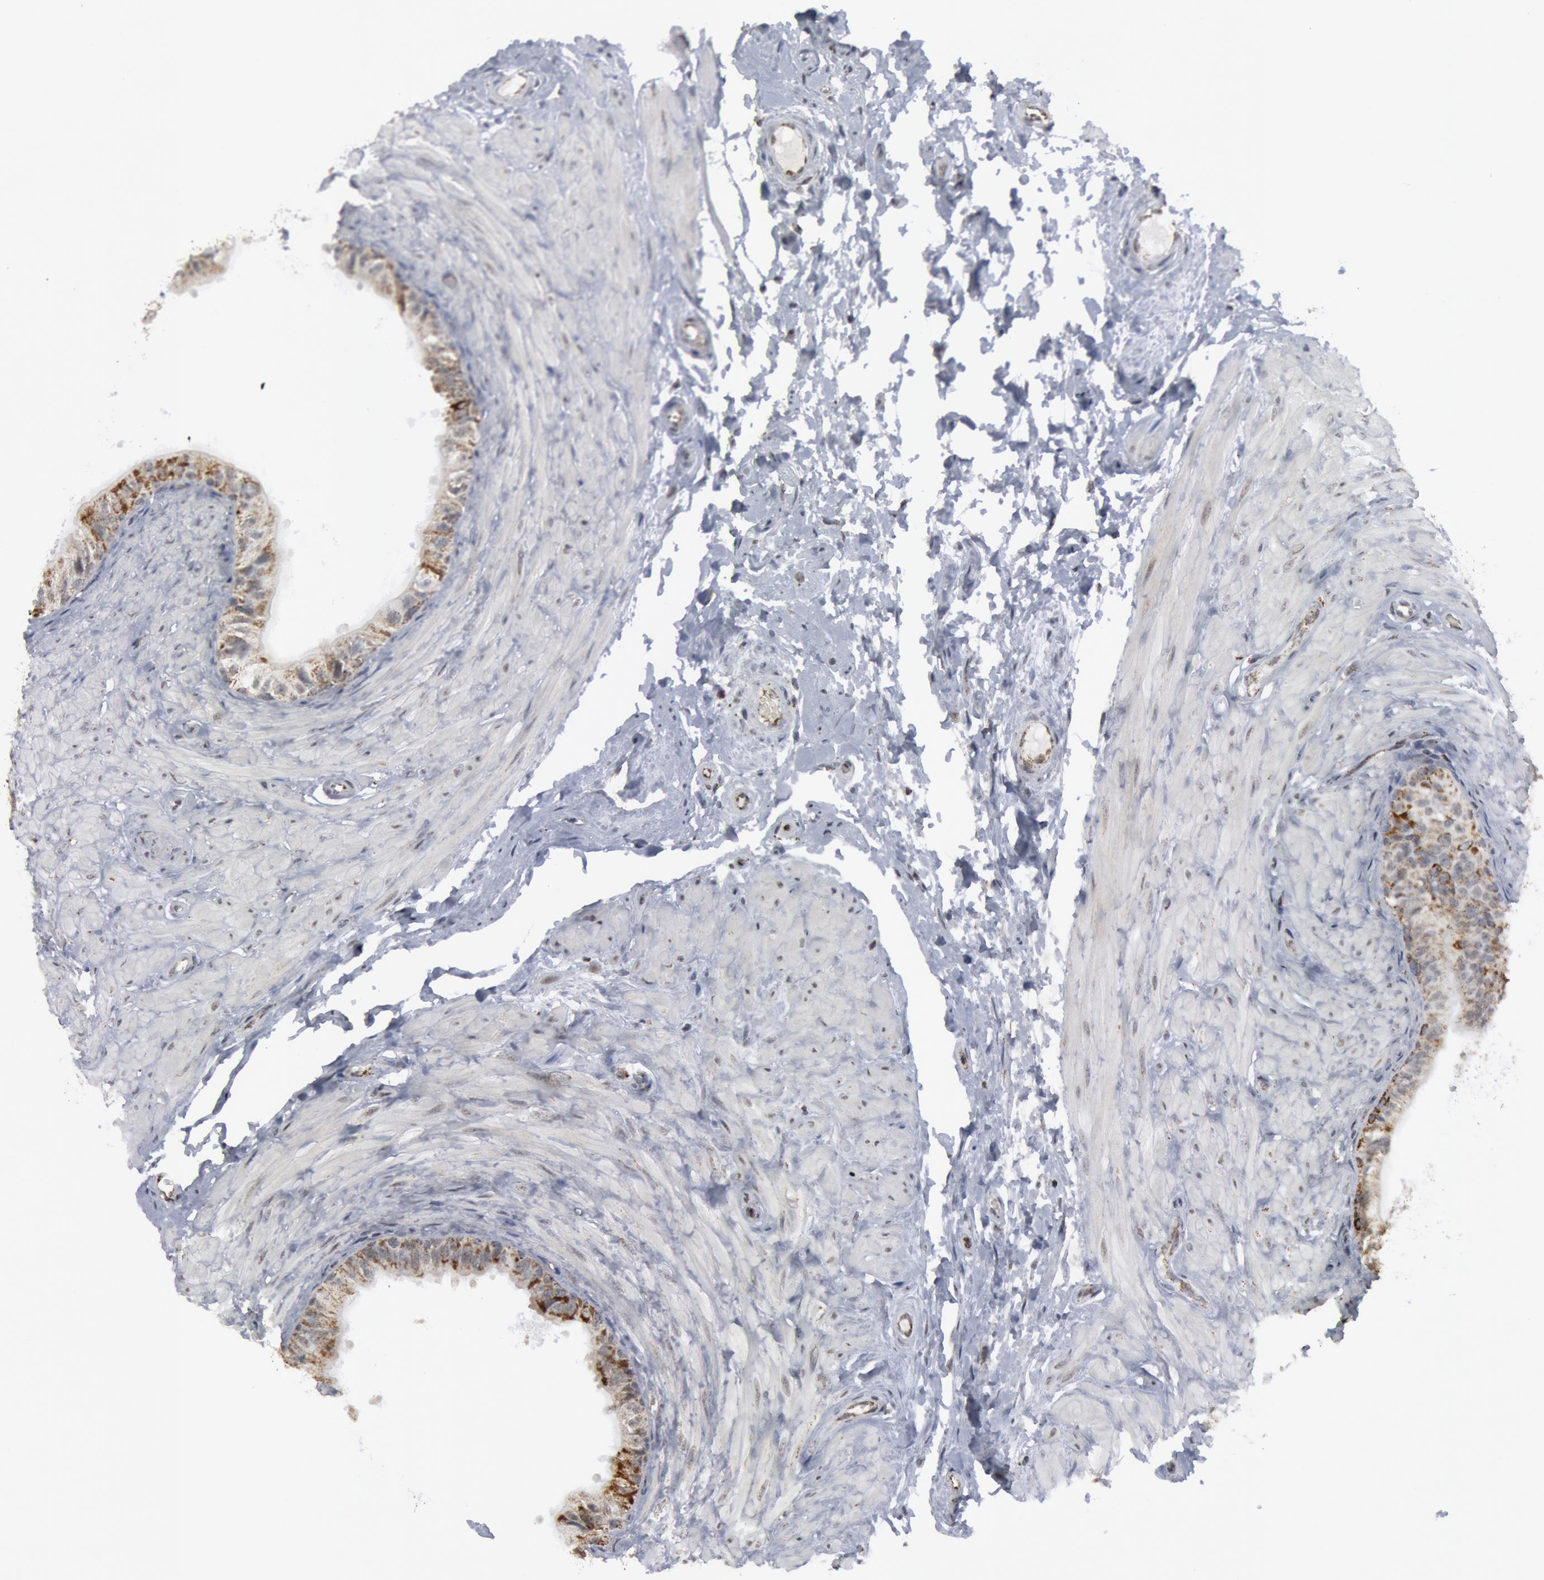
{"staining": {"intensity": "moderate", "quantity": ">75%", "location": "cytoplasmic/membranous"}, "tissue": "epididymis", "cell_type": "Glandular cells", "image_type": "normal", "snomed": [{"axis": "morphology", "description": "Normal tissue, NOS"}, {"axis": "topography", "description": "Epididymis"}], "caption": "IHC image of normal epididymis: epididymis stained using IHC shows medium levels of moderate protein expression localized specifically in the cytoplasmic/membranous of glandular cells, appearing as a cytoplasmic/membranous brown color.", "gene": "CASP9", "patient": {"sex": "male", "age": 68}}